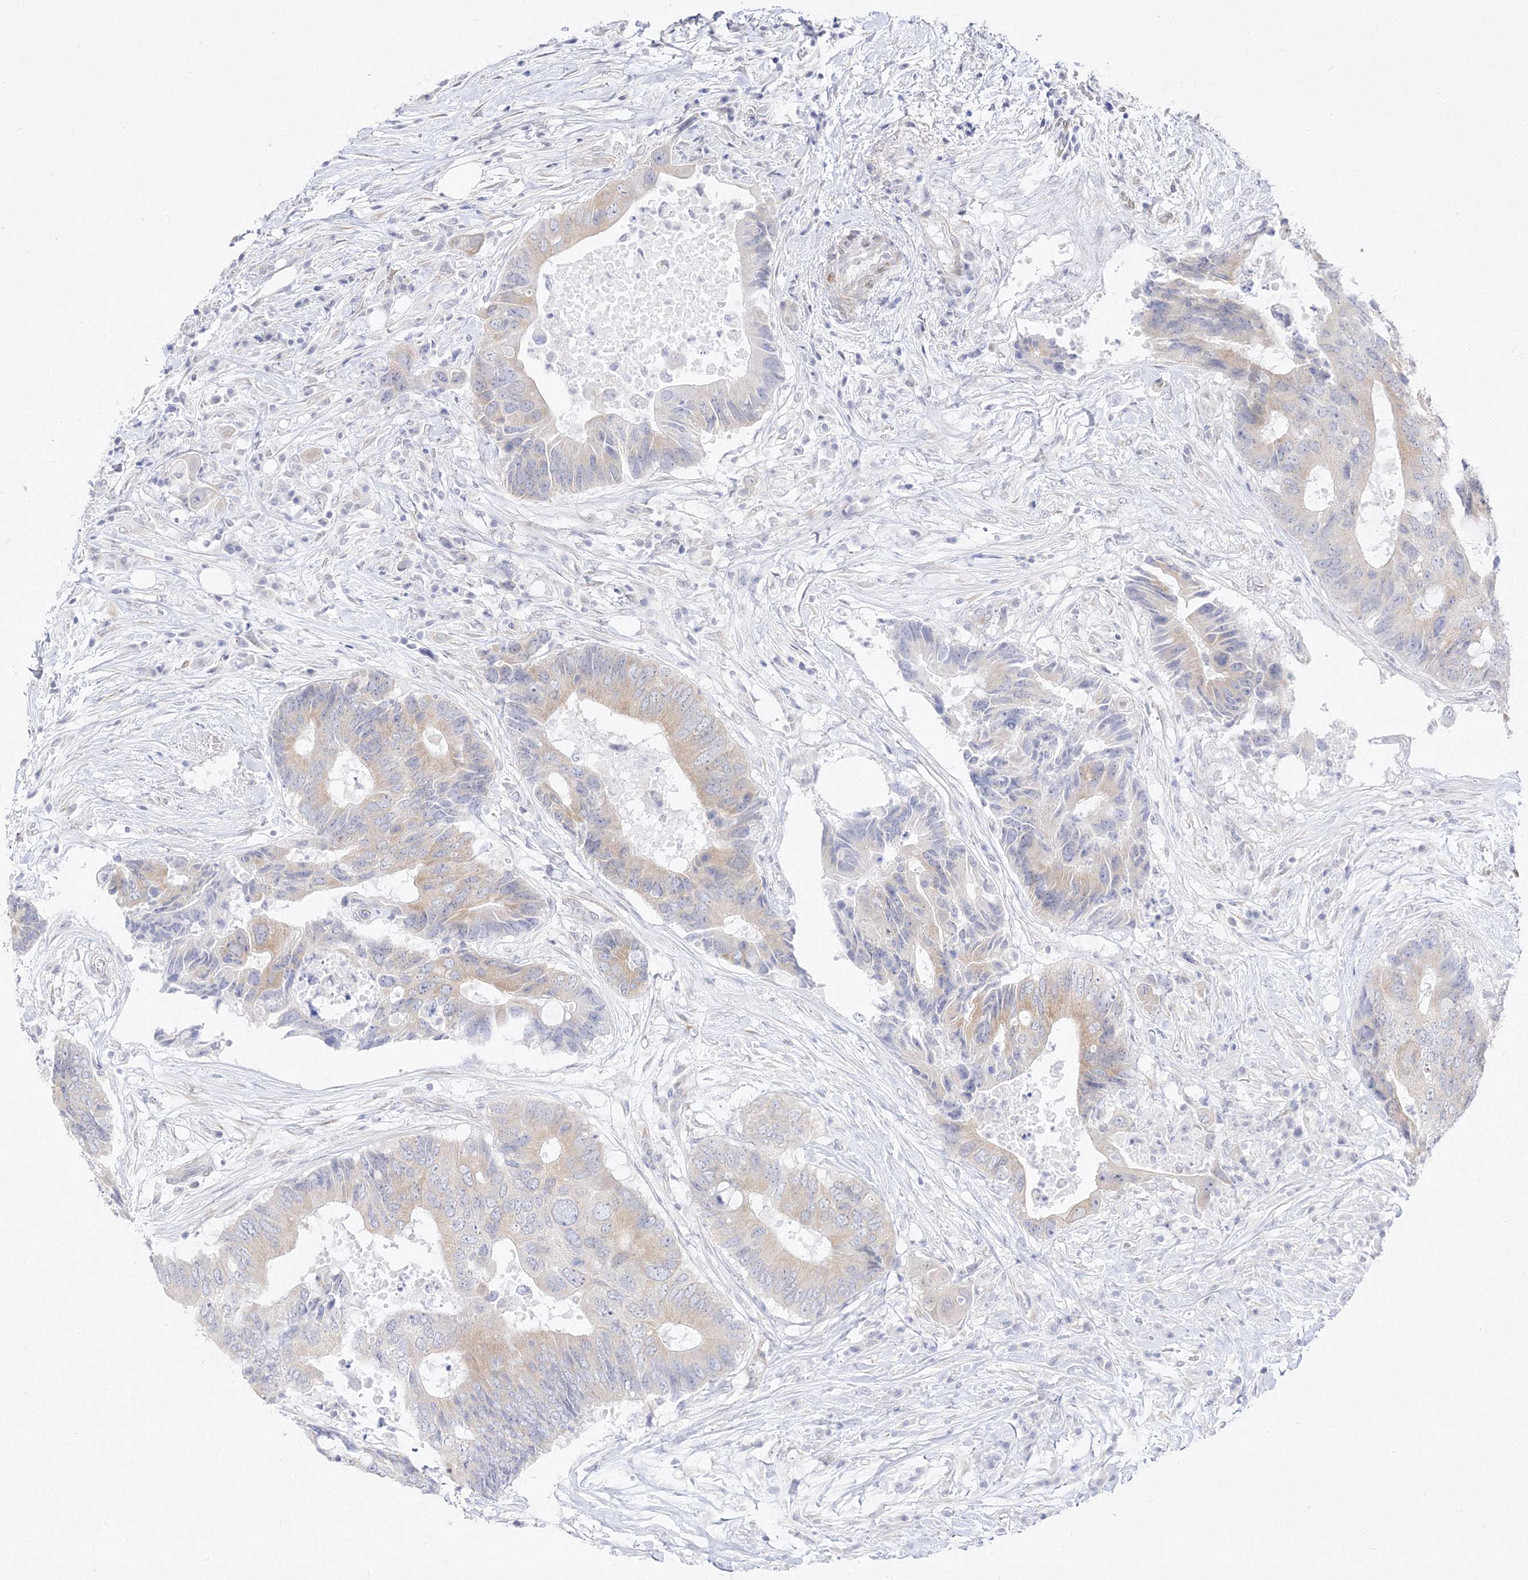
{"staining": {"intensity": "weak", "quantity": "25%-75%", "location": "cytoplasmic/membranous"}, "tissue": "colorectal cancer", "cell_type": "Tumor cells", "image_type": "cancer", "snomed": [{"axis": "morphology", "description": "Adenocarcinoma, NOS"}, {"axis": "topography", "description": "Colon"}], "caption": "Weak cytoplasmic/membranous protein positivity is present in about 25%-75% of tumor cells in colorectal cancer (adenocarcinoma).", "gene": "C2CD2", "patient": {"sex": "male", "age": 71}}